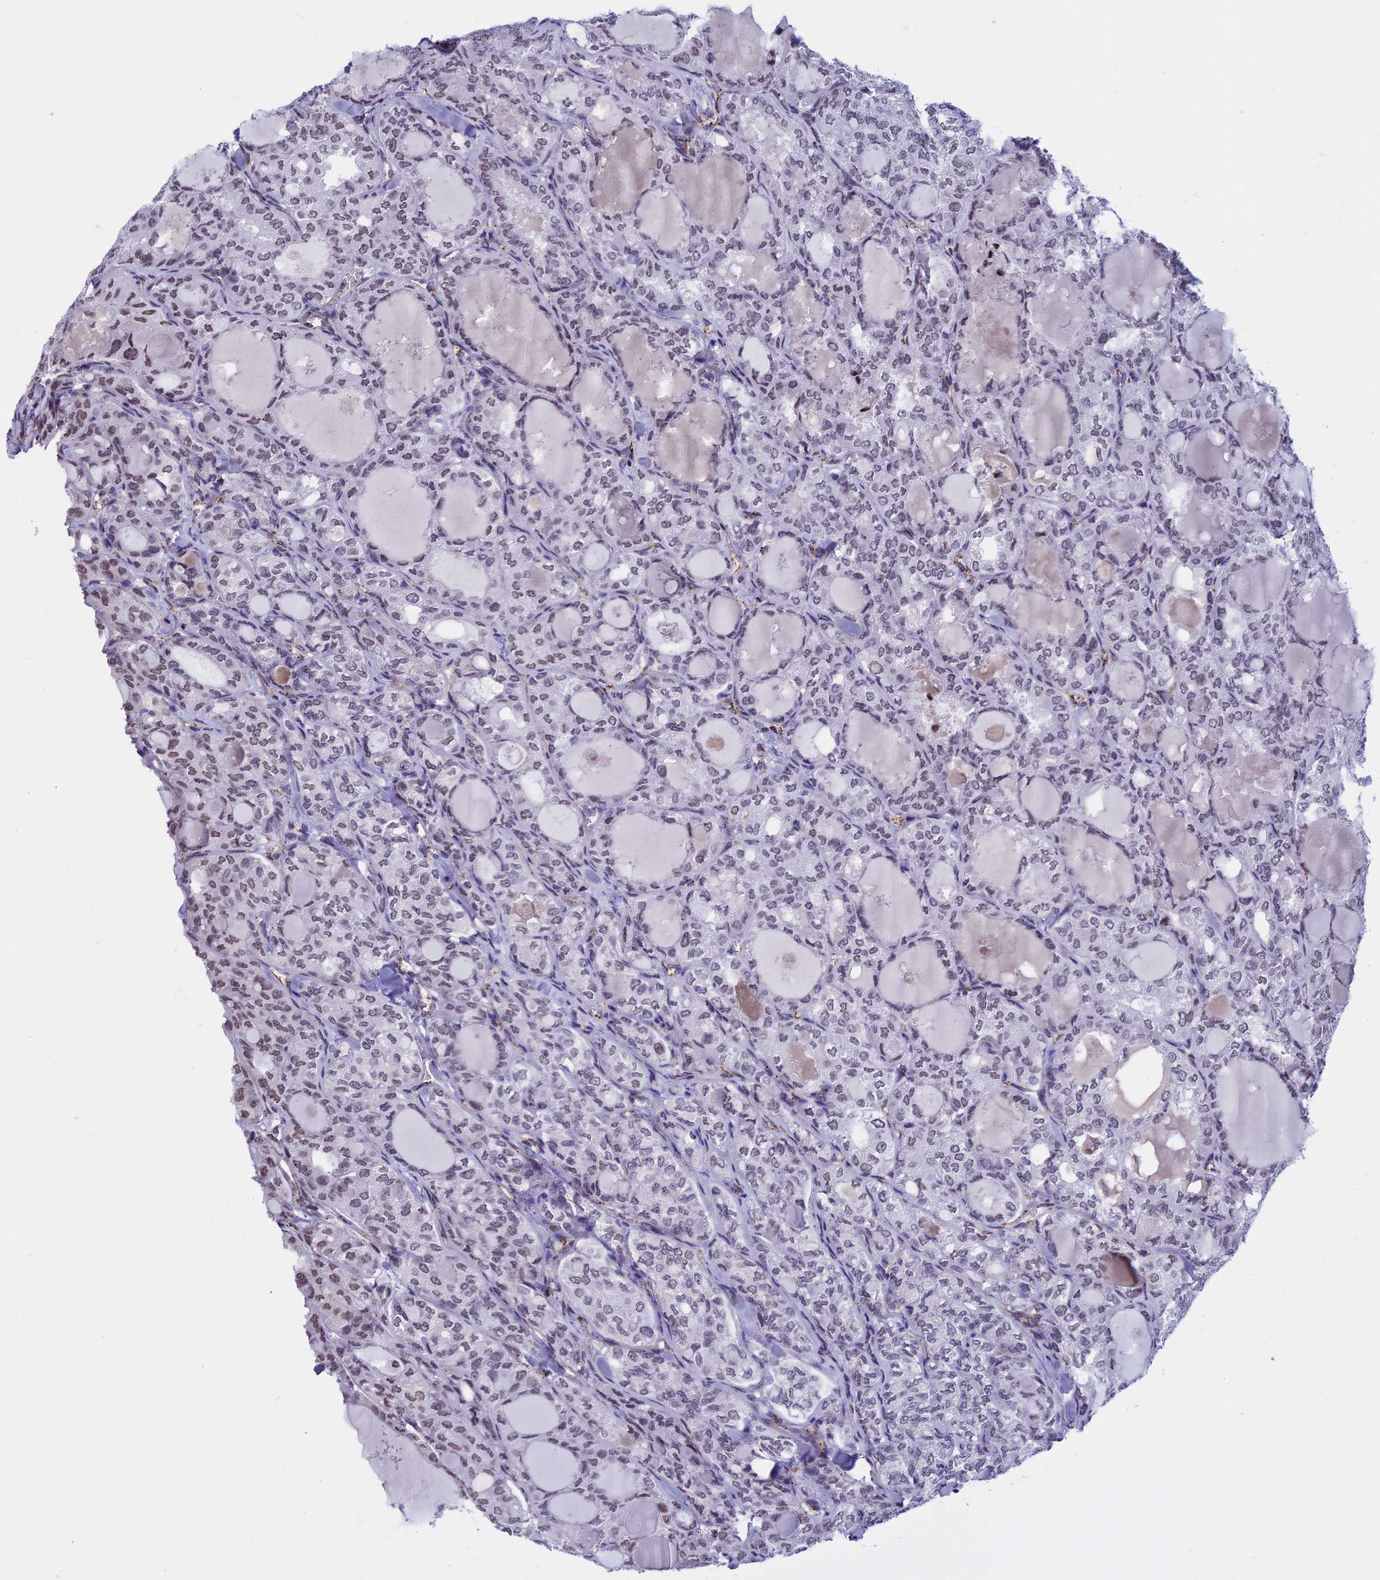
{"staining": {"intensity": "weak", "quantity": "<25%", "location": "nuclear"}, "tissue": "thyroid cancer", "cell_type": "Tumor cells", "image_type": "cancer", "snomed": [{"axis": "morphology", "description": "Follicular adenoma carcinoma, NOS"}, {"axis": "topography", "description": "Thyroid gland"}], "caption": "Thyroid follicular adenoma carcinoma stained for a protein using immunohistochemistry exhibits no positivity tumor cells.", "gene": "NIPBL", "patient": {"sex": "male", "age": 75}}